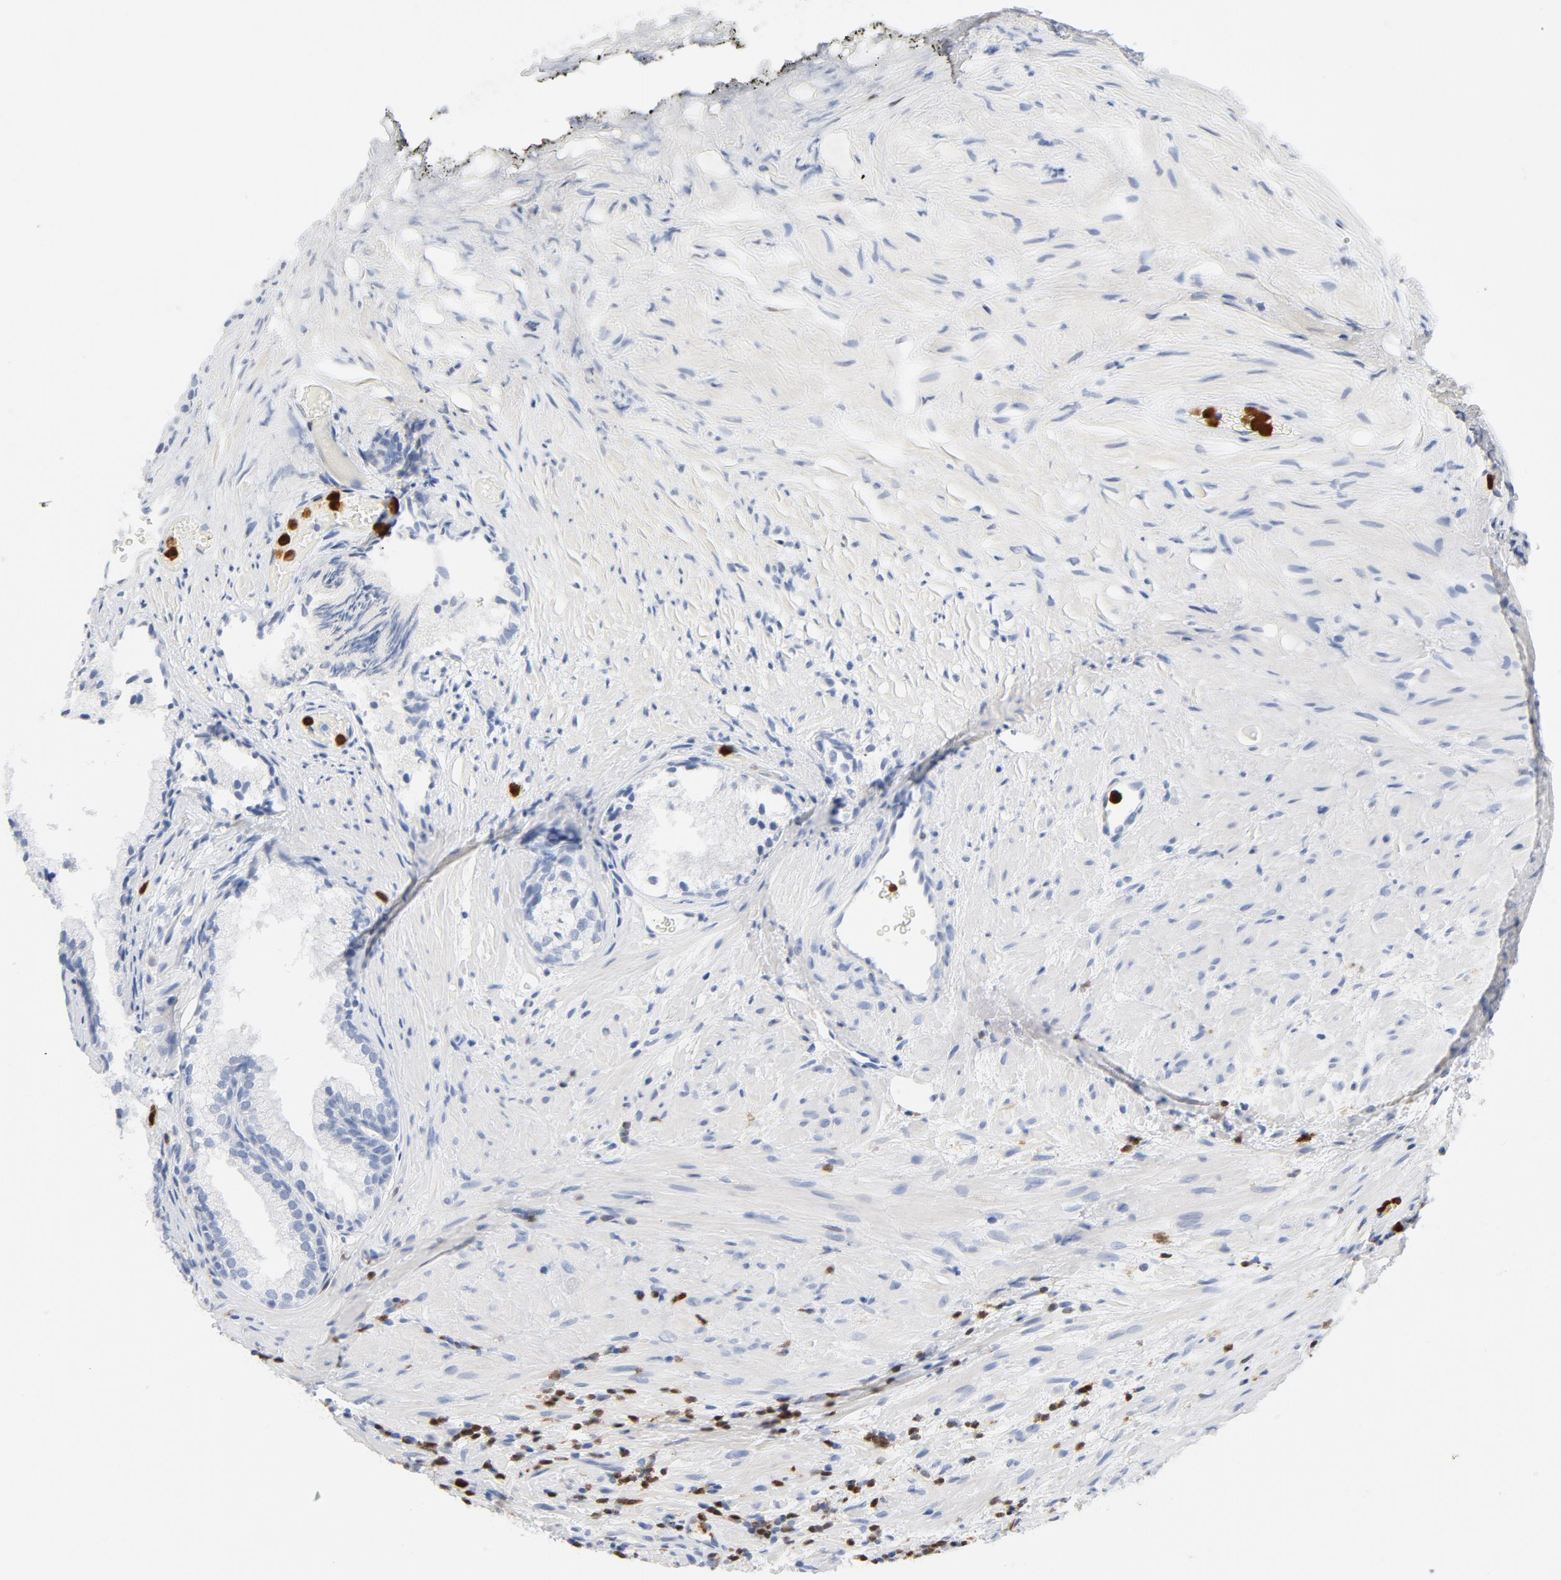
{"staining": {"intensity": "negative", "quantity": "none", "location": "none"}, "tissue": "prostate", "cell_type": "Glandular cells", "image_type": "normal", "snomed": [{"axis": "morphology", "description": "Normal tissue, NOS"}, {"axis": "topography", "description": "Prostate"}], "caption": "Image shows no protein staining in glandular cells of normal prostate. Brightfield microscopy of immunohistochemistry stained with DAB (3,3'-diaminobenzidine) (brown) and hematoxylin (blue), captured at high magnification.", "gene": "NCF1", "patient": {"sex": "male", "age": 76}}